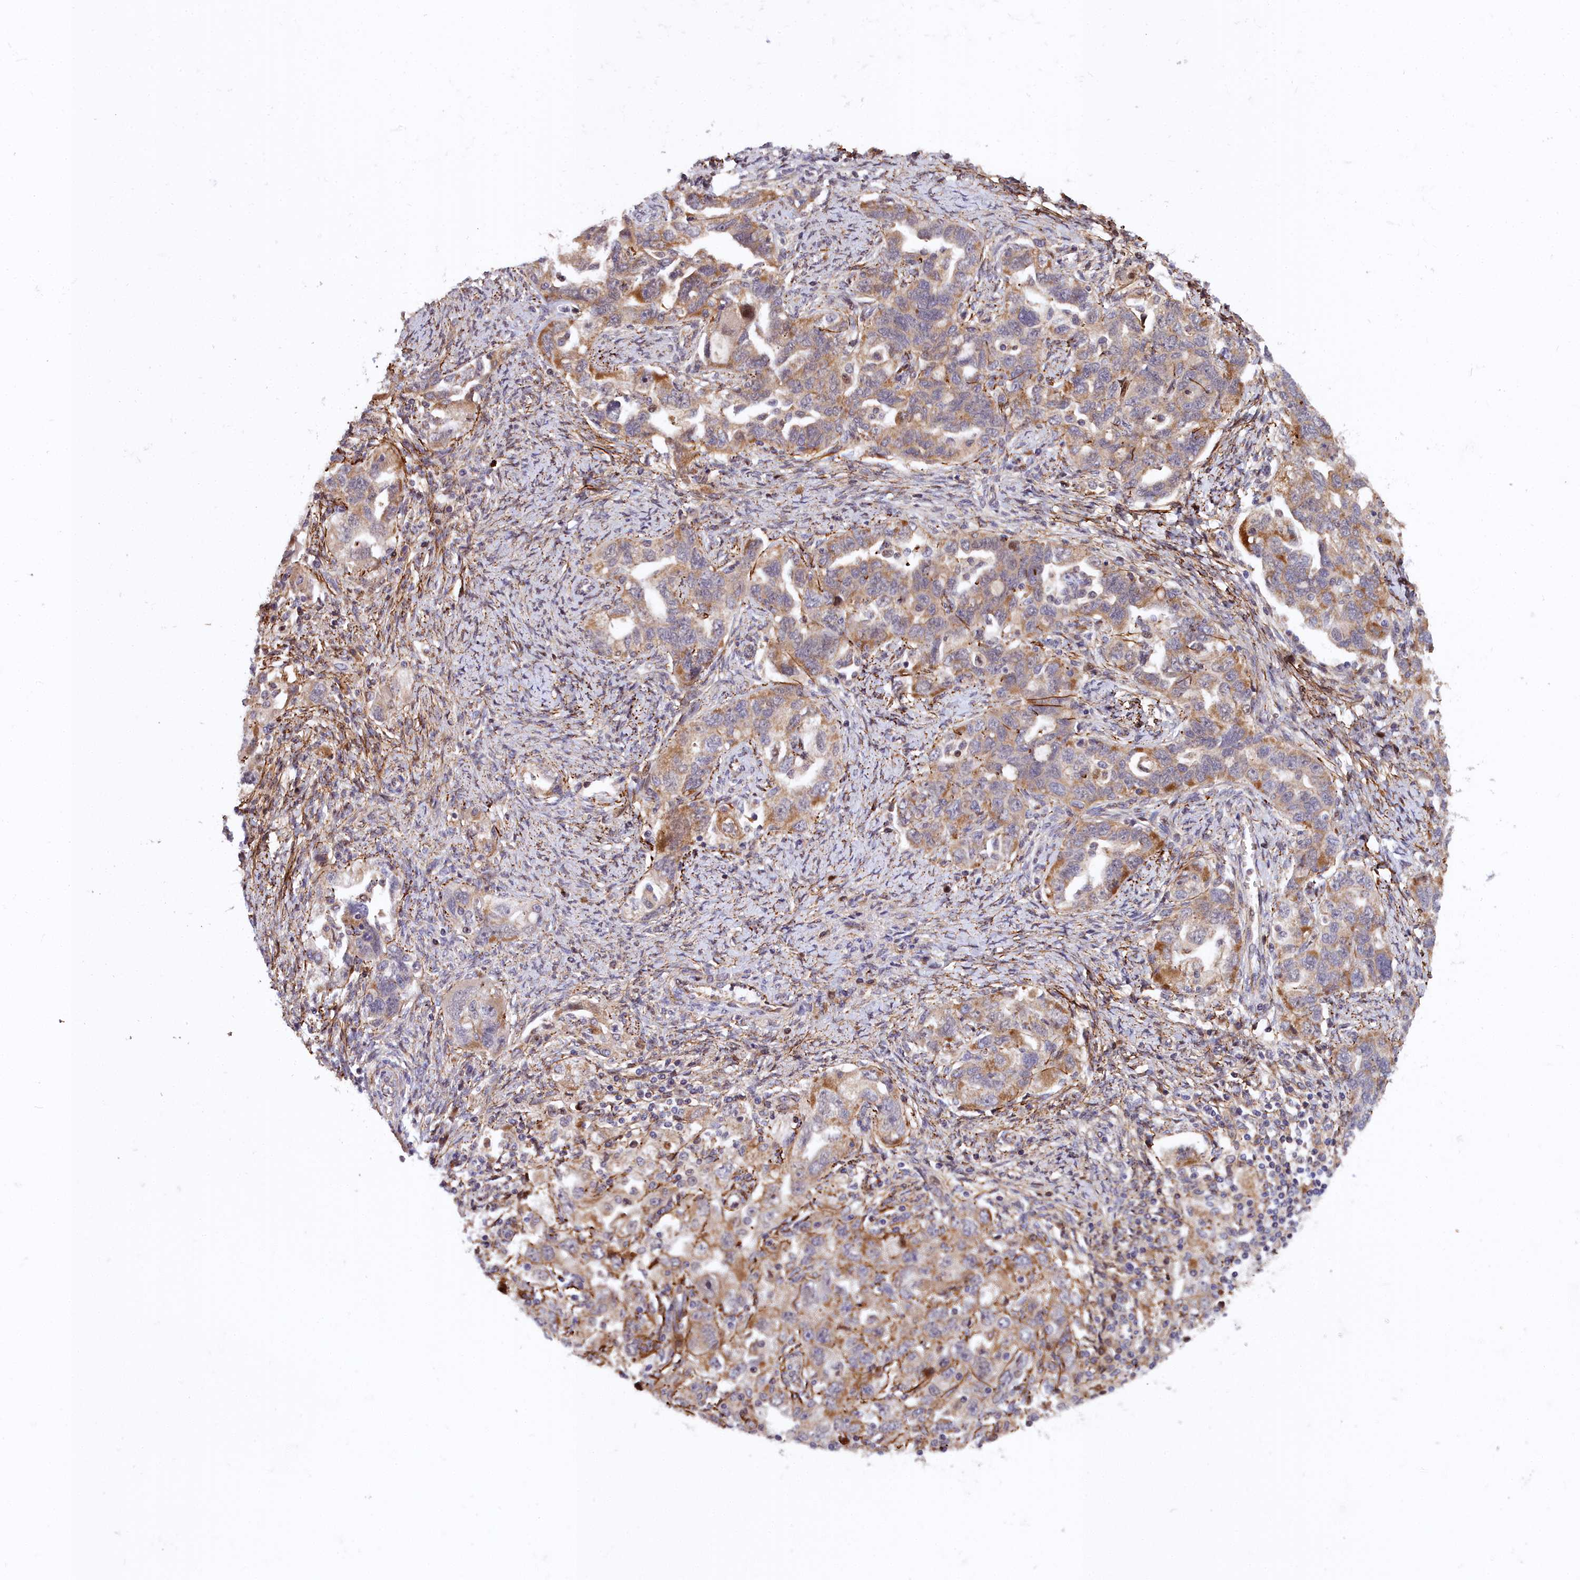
{"staining": {"intensity": "moderate", "quantity": "25%-75%", "location": "cytoplasmic/membranous"}, "tissue": "ovarian cancer", "cell_type": "Tumor cells", "image_type": "cancer", "snomed": [{"axis": "morphology", "description": "Carcinoma, NOS"}, {"axis": "morphology", "description": "Cystadenocarcinoma, serous, NOS"}, {"axis": "topography", "description": "Ovary"}], "caption": "A brown stain shows moderate cytoplasmic/membranous positivity of a protein in ovarian cancer (carcinoma) tumor cells.", "gene": "MRPS11", "patient": {"sex": "female", "age": 69}}